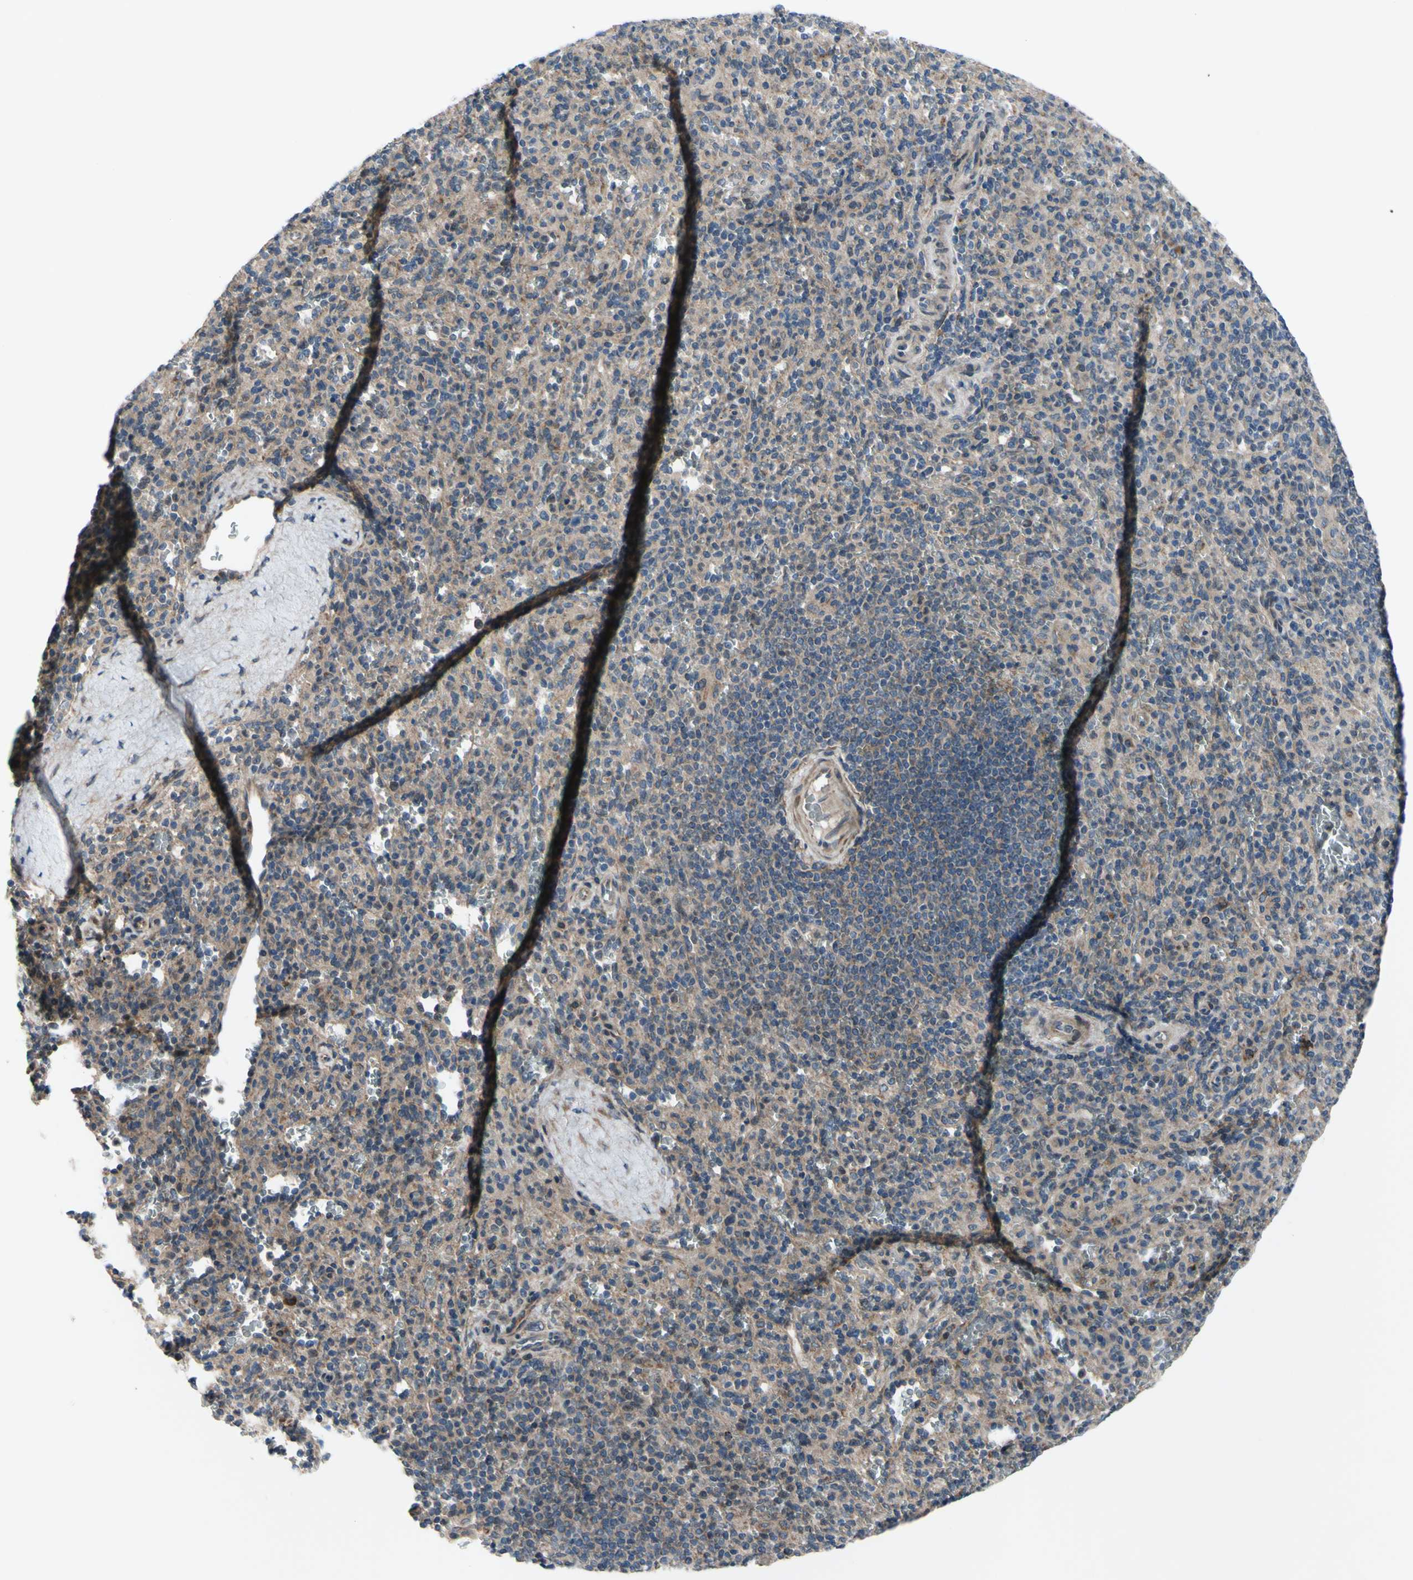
{"staining": {"intensity": "weak", "quantity": "25%-75%", "location": "cytoplasmic/membranous"}, "tissue": "spleen", "cell_type": "Cells in red pulp", "image_type": "normal", "snomed": [{"axis": "morphology", "description": "Normal tissue, NOS"}, {"axis": "topography", "description": "Spleen"}], "caption": "A brown stain highlights weak cytoplasmic/membranous positivity of a protein in cells in red pulp of normal spleen. Ihc stains the protein of interest in brown and the nuclei are stained blue.", "gene": "SVIL", "patient": {"sex": "male", "age": 36}}